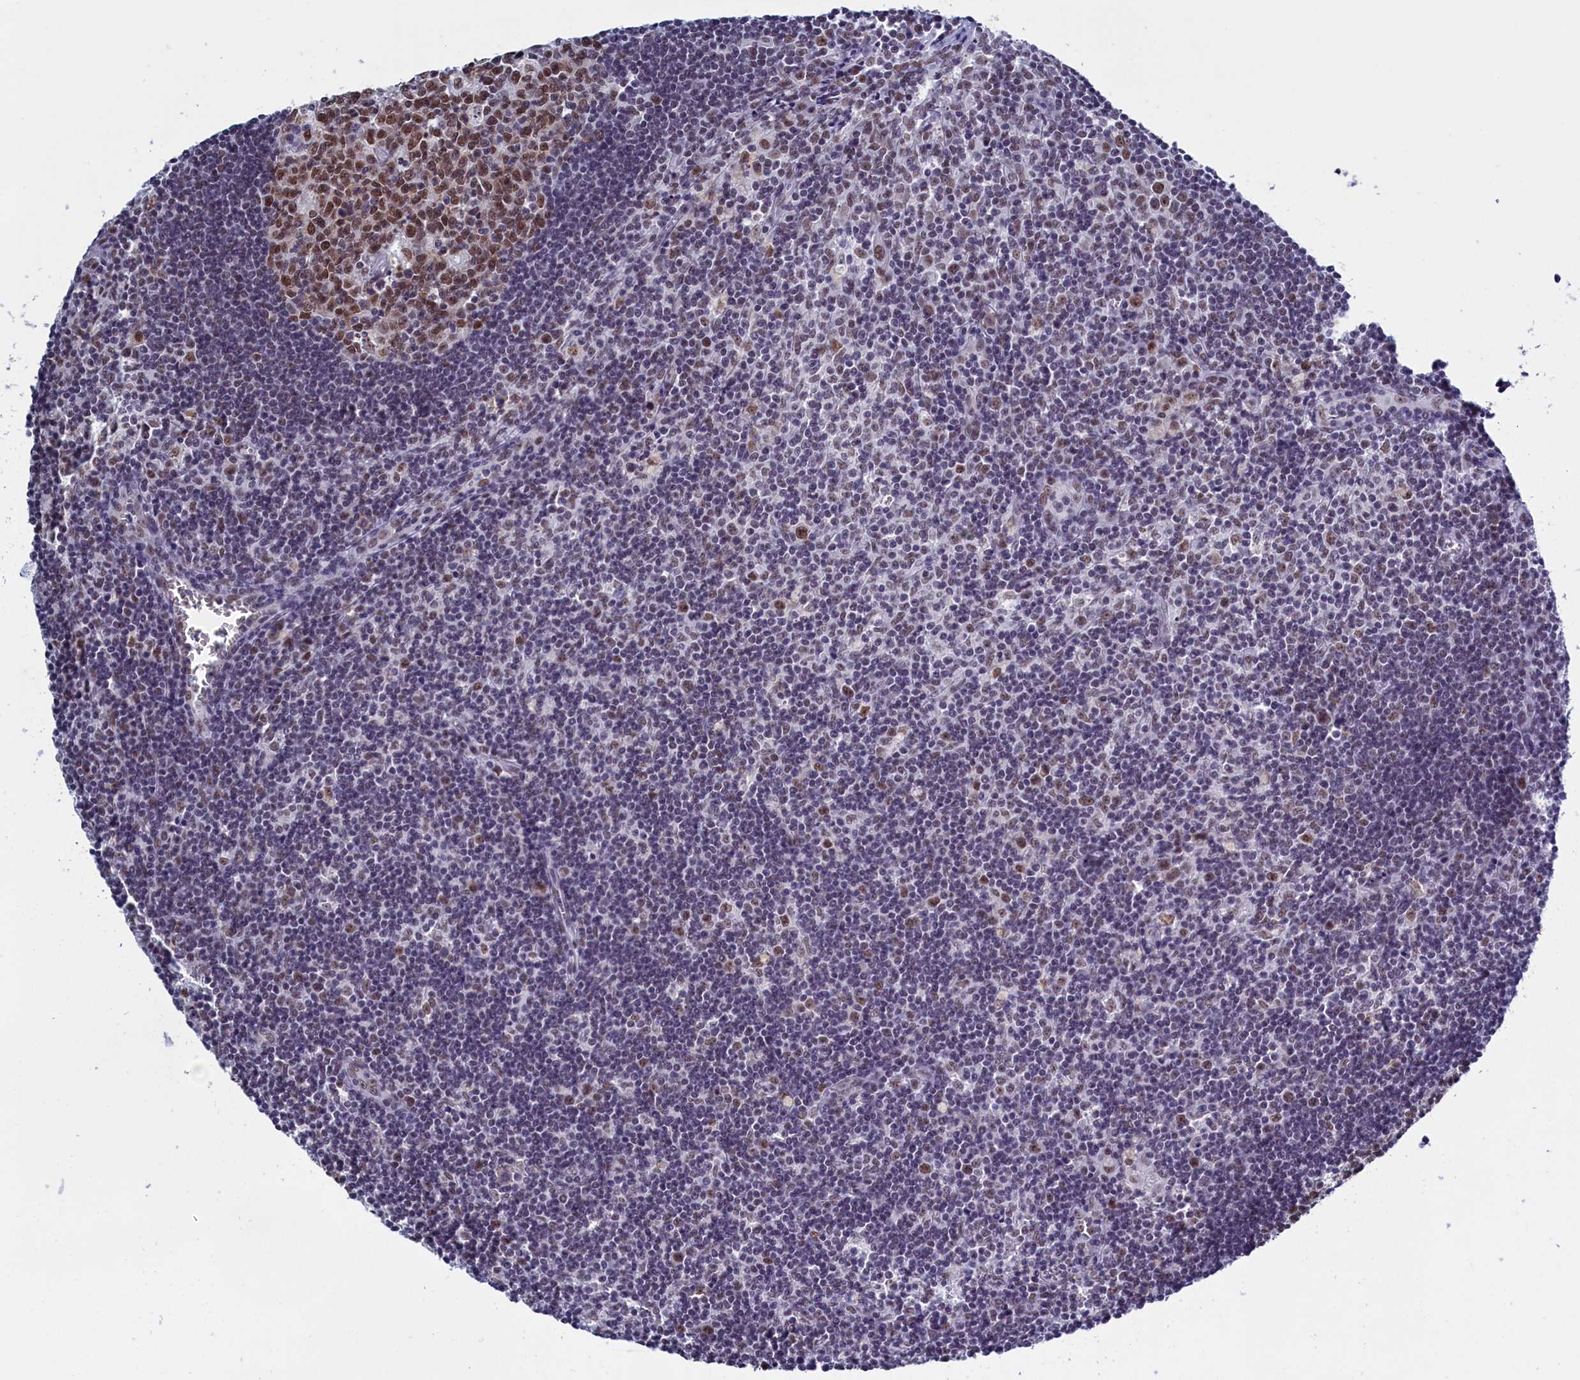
{"staining": {"intensity": "moderate", "quantity": ">75%", "location": "nuclear"}, "tissue": "lymph node", "cell_type": "Germinal center cells", "image_type": "normal", "snomed": [{"axis": "morphology", "description": "Normal tissue, NOS"}, {"axis": "topography", "description": "Lymph node"}], "caption": "High-magnification brightfield microscopy of benign lymph node stained with DAB (3,3'-diaminobenzidine) (brown) and counterstained with hematoxylin (blue). germinal center cells exhibit moderate nuclear positivity is appreciated in approximately>75% of cells.", "gene": "CD2BP2", "patient": {"sex": "male", "age": 58}}